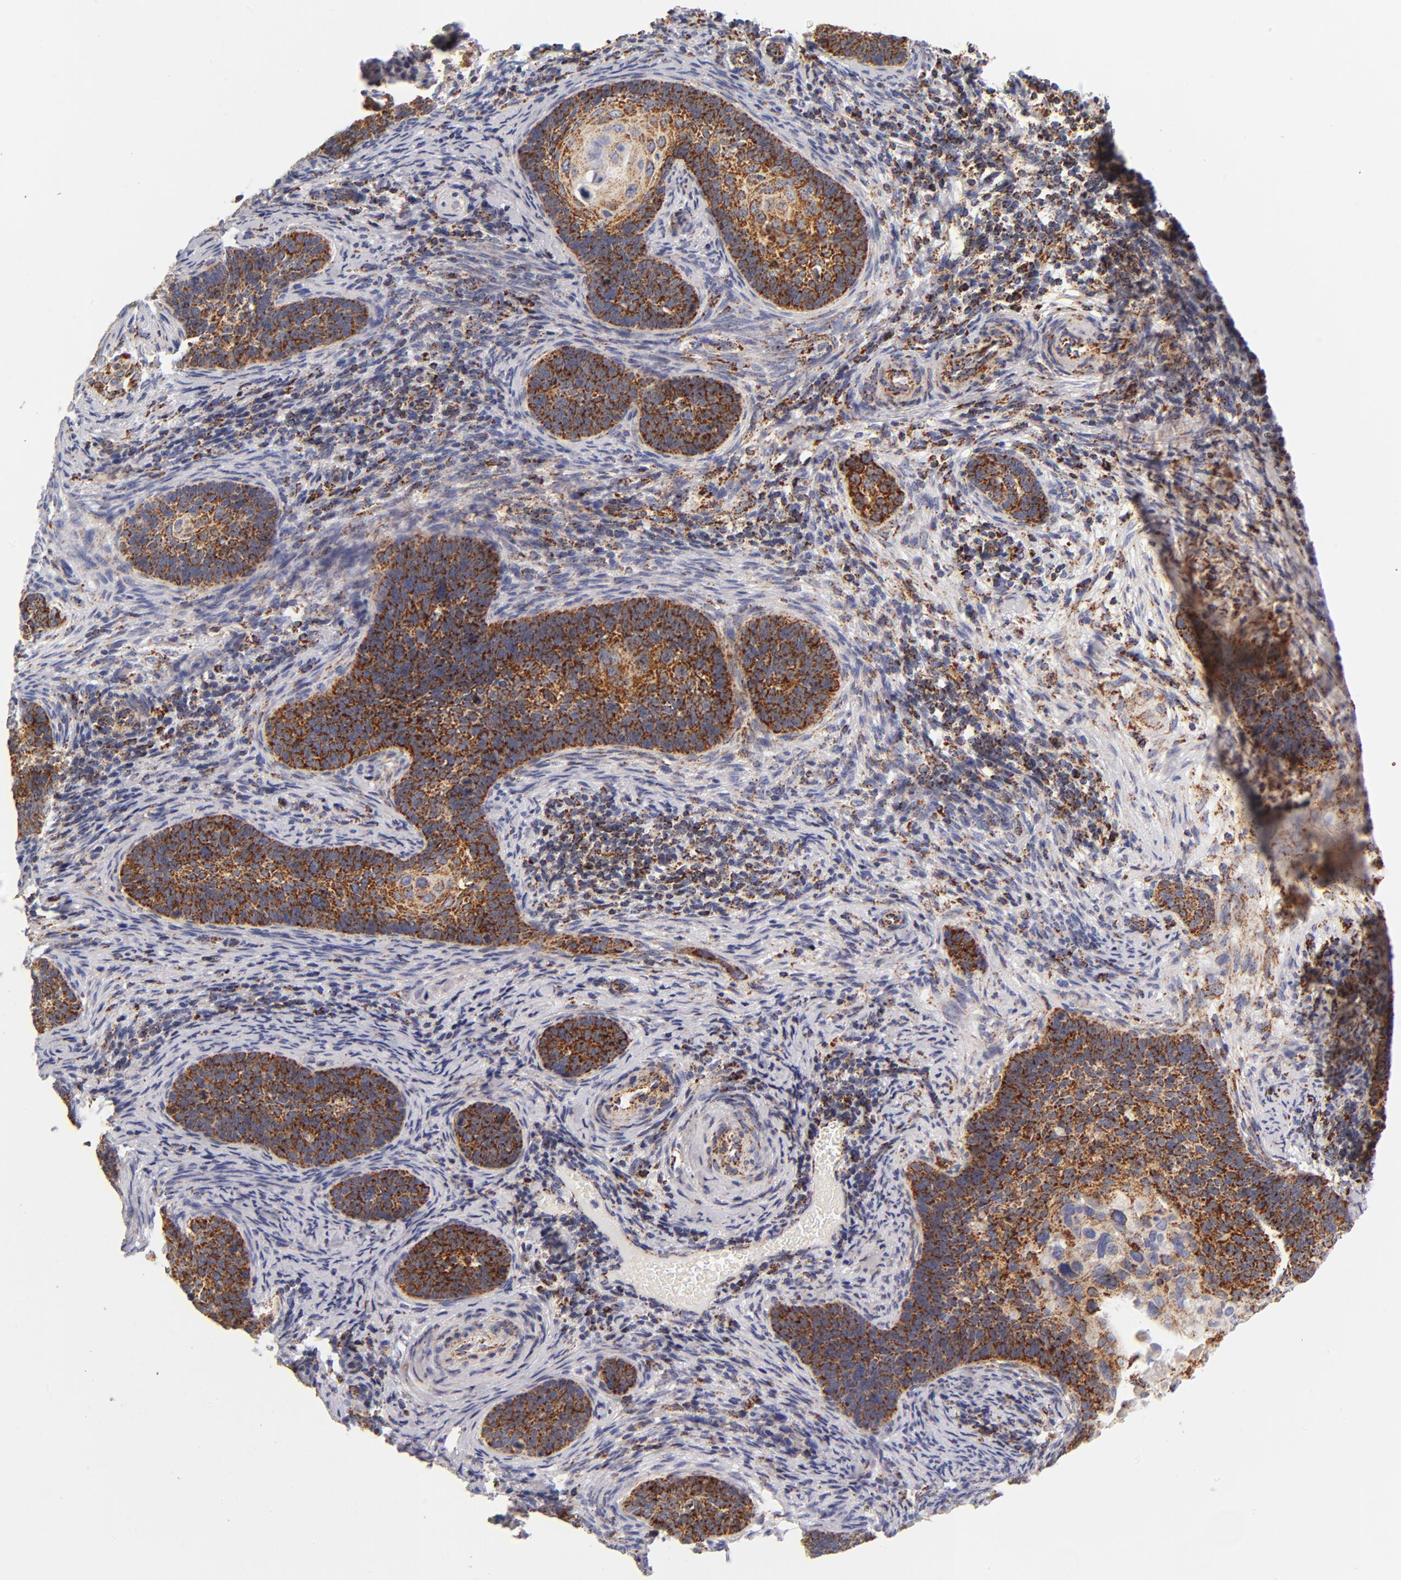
{"staining": {"intensity": "strong", "quantity": ">75%", "location": "cytoplasmic/membranous"}, "tissue": "cervical cancer", "cell_type": "Tumor cells", "image_type": "cancer", "snomed": [{"axis": "morphology", "description": "Squamous cell carcinoma, NOS"}, {"axis": "topography", "description": "Cervix"}], "caption": "Immunohistochemistry micrograph of neoplastic tissue: human cervical cancer stained using immunohistochemistry reveals high levels of strong protein expression localized specifically in the cytoplasmic/membranous of tumor cells, appearing as a cytoplasmic/membranous brown color.", "gene": "ECHS1", "patient": {"sex": "female", "age": 33}}